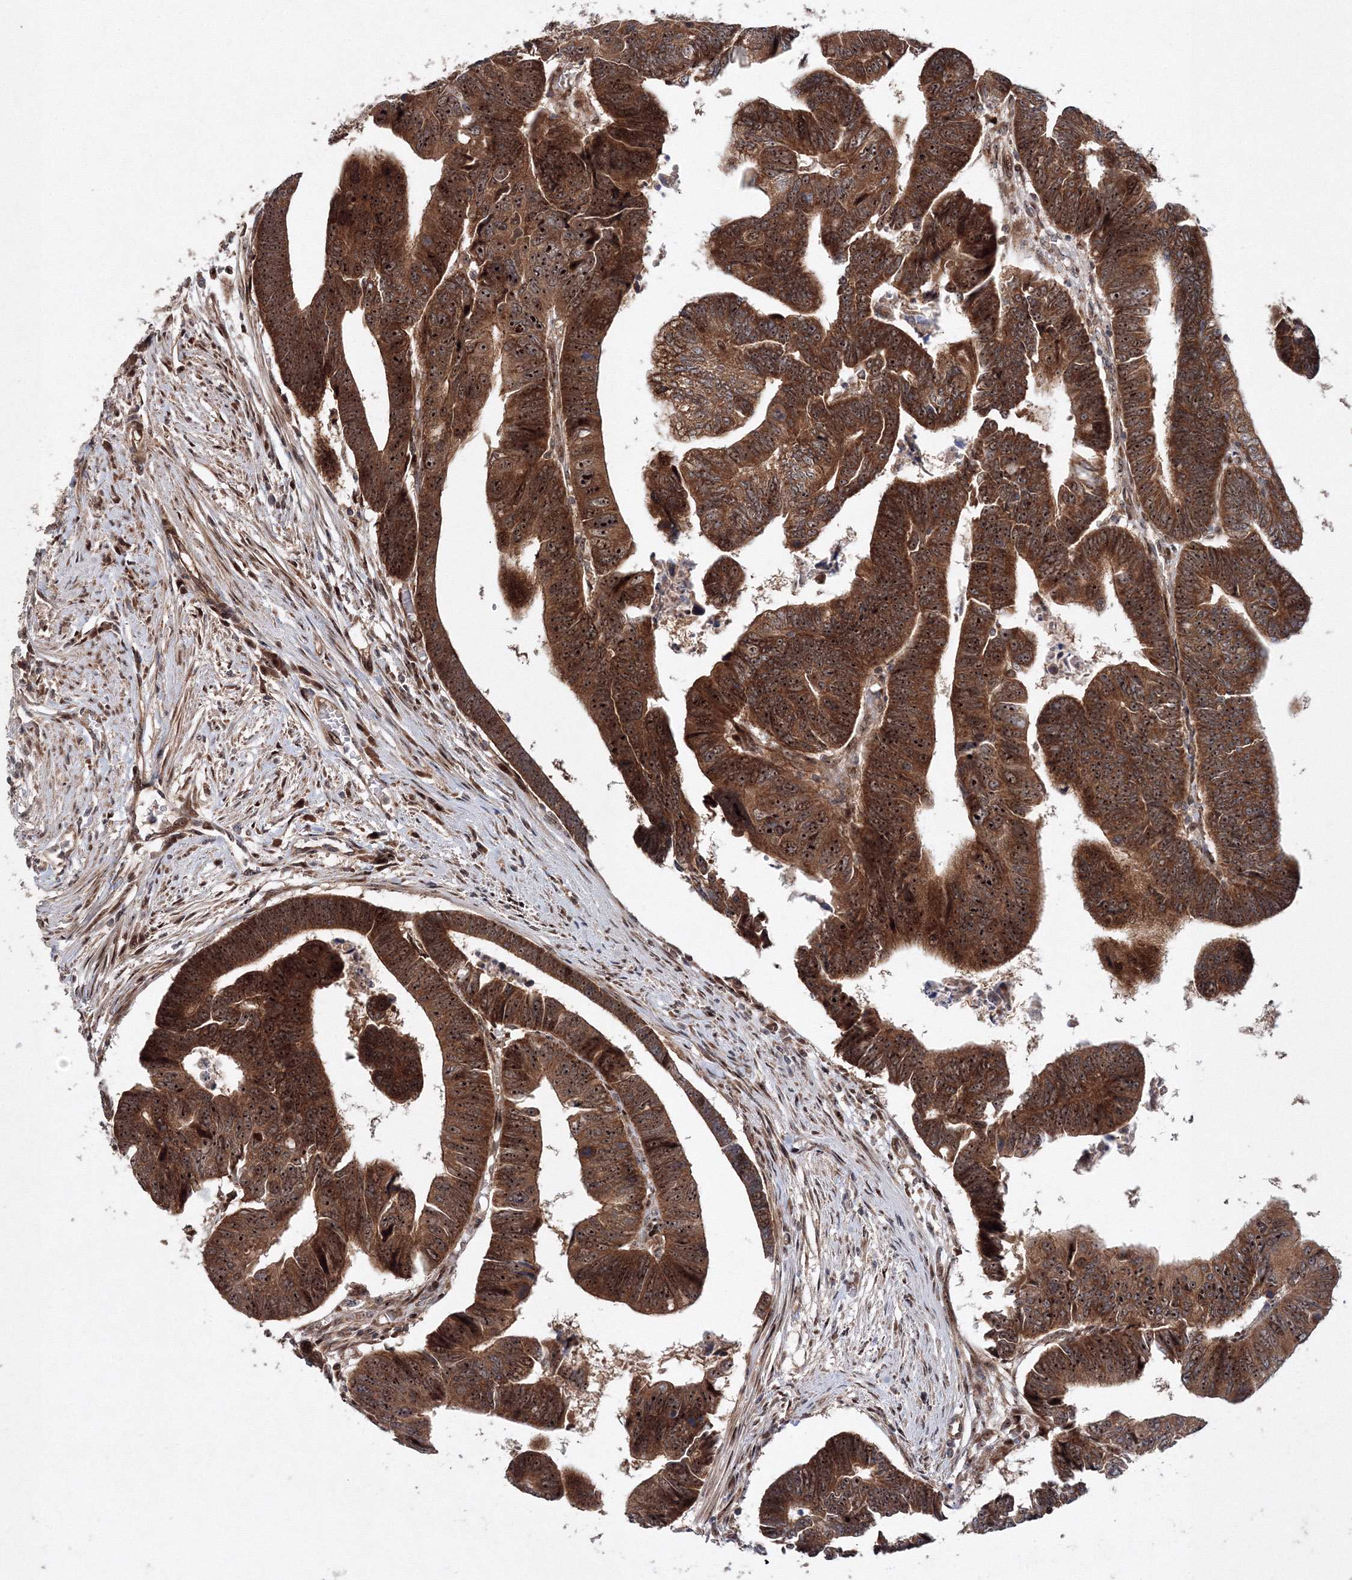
{"staining": {"intensity": "strong", "quantity": ">75%", "location": "cytoplasmic/membranous,nuclear"}, "tissue": "colorectal cancer", "cell_type": "Tumor cells", "image_type": "cancer", "snomed": [{"axis": "morphology", "description": "Adenocarcinoma, NOS"}, {"axis": "topography", "description": "Rectum"}], "caption": "Tumor cells demonstrate high levels of strong cytoplasmic/membranous and nuclear positivity in about >75% of cells in human colorectal cancer (adenocarcinoma). Using DAB (3,3'-diaminobenzidine) (brown) and hematoxylin (blue) stains, captured at high magnification using brightfield microscopy.", "gene": "ANKAR", "patient": {"sex": "female", "age": 65}}